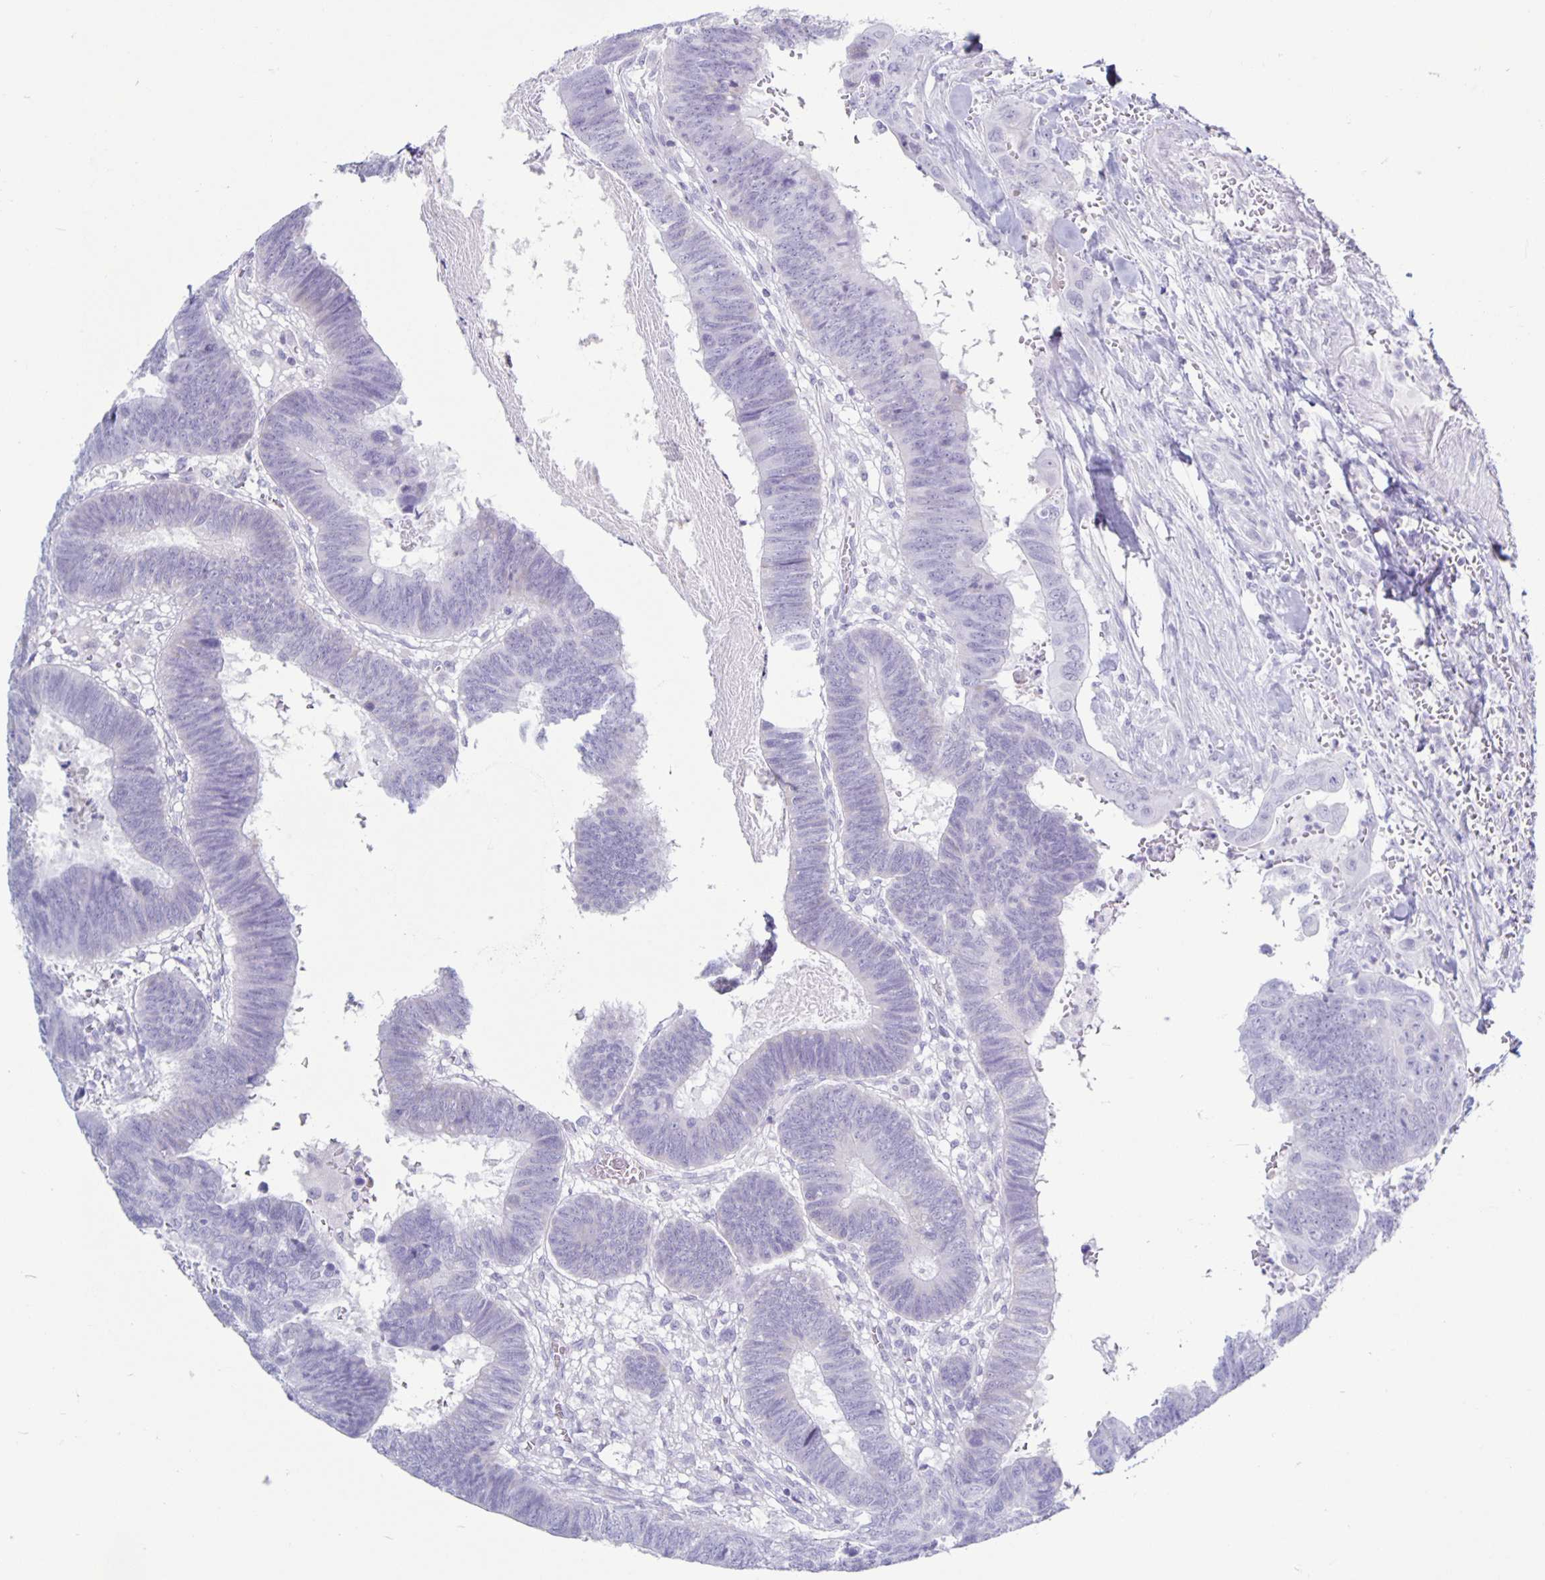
{"staining": {"intensity": "negative", "quantity": "none", "location": "none"}, "tissue": "colorectal cancer", "cell_type": "Tumor cells", "image_type": "cancer", "snomed": [{"axis": "morphology", "description": "Adenocarcinoma, NOS"}, {"axis": "topography", "description": "Colon"}], "caption": "Protein analysis of colorectal cancer (adenocarcinoma) shows no significant staining in tumor cells.", "gene": "CT45A5", "patient": {"sex": "male", "age": 62}}